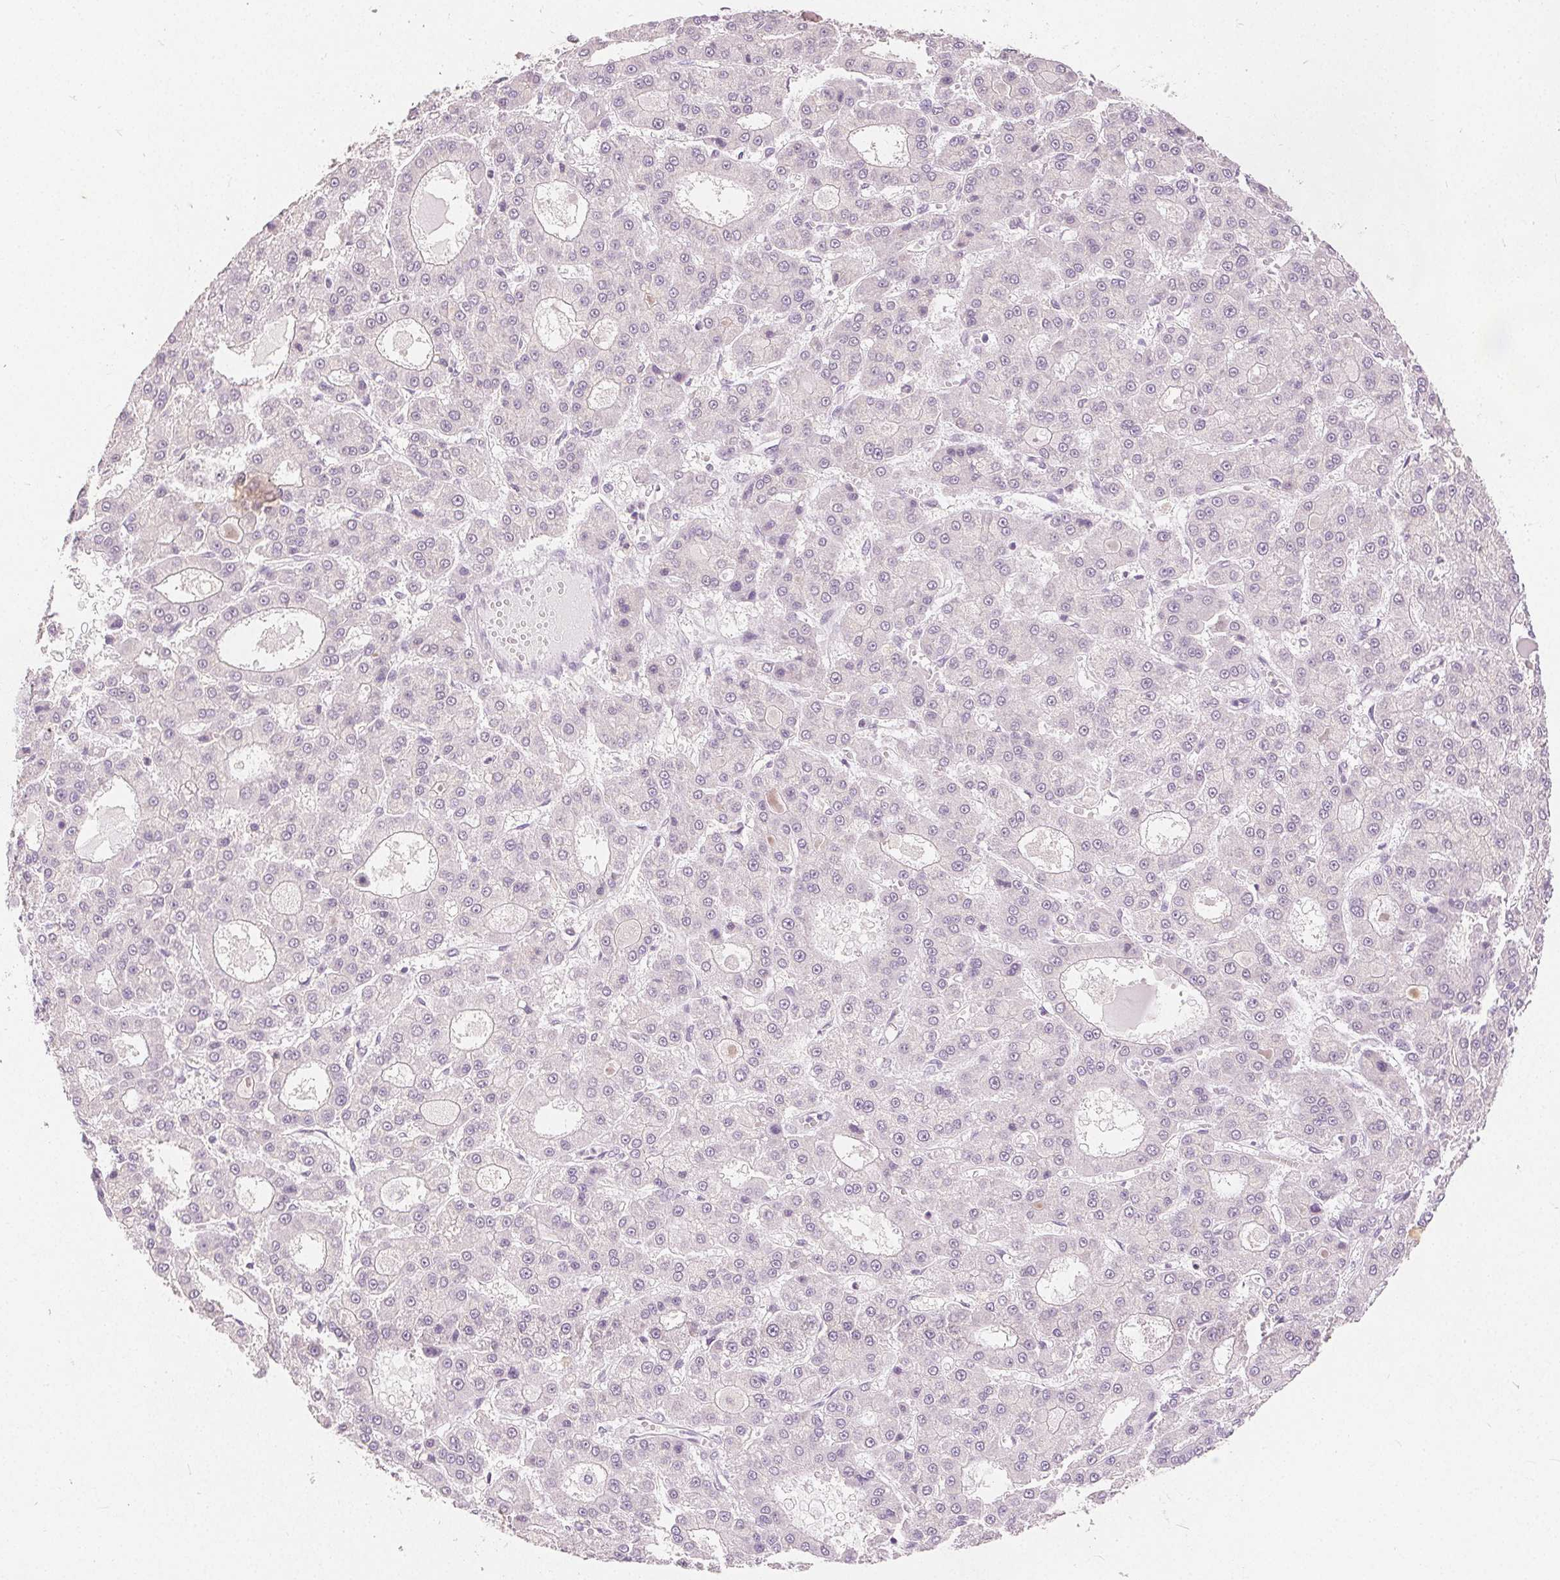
{"staining": {"intensity": "negative", "quantity": "none", "location": "none"}, "tissue": "liver cancer", "cell_type": "Tumor cells", "image_type": "cancer", "snomed": [{"axis": "morphology", "description": "Carcinoma, Hepatocellular, NOS"}, {"axis": "topography", "description": "Liver"}], "caption": "DAB immunohistochemical staining of human liver hepatocellular carcinoma shows no significant staining in tumor cells.", "gene": "CA12", "patient": {"sex": "male", "age": 70}}